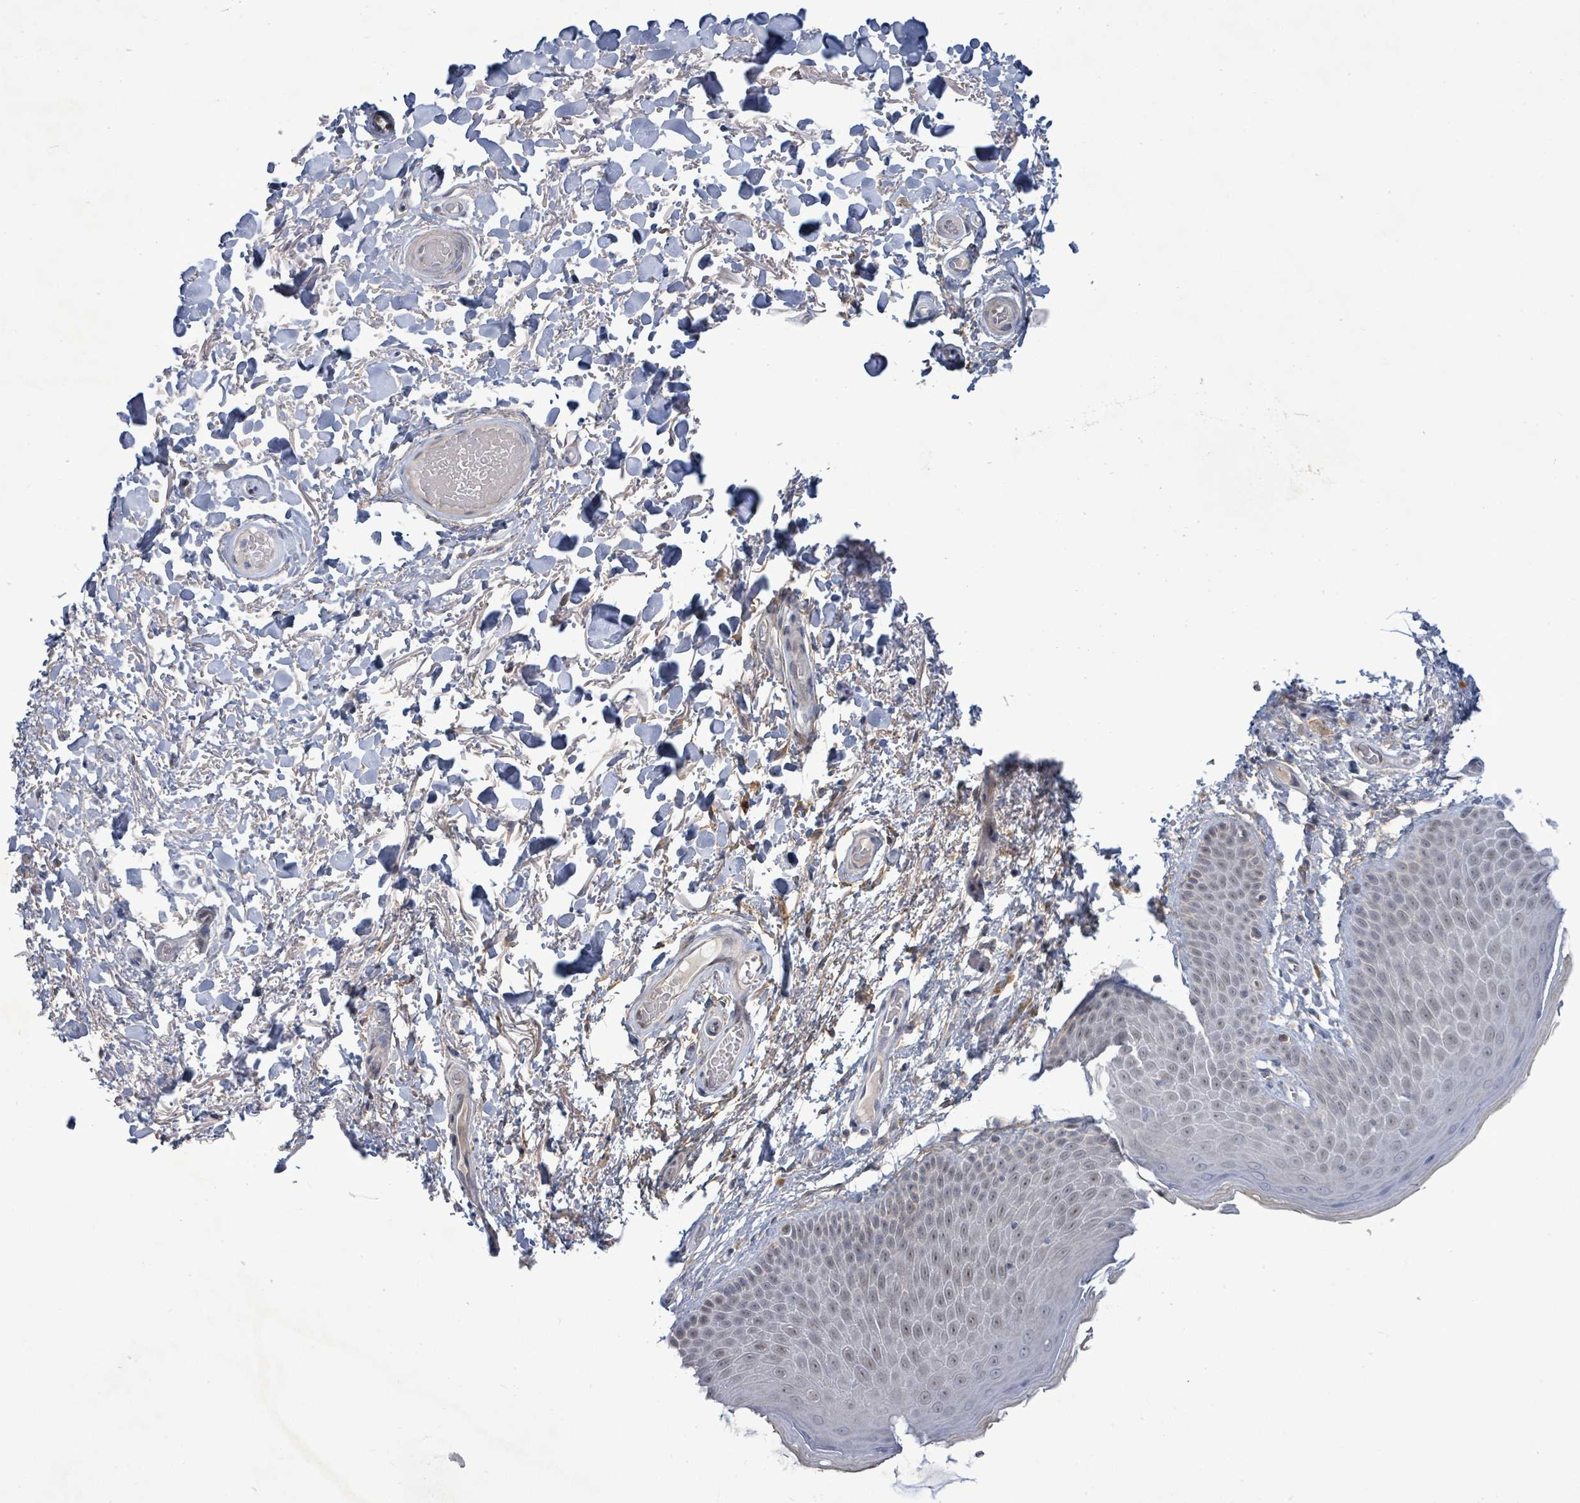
{"staining": {"intensity": "weak", "quantity": "<25%", "location": "nuclear"}, "tissue": "skin", "cell_type": "Epidermal cells", "image_type": "normal", "snomed": [{"axis": "morphology", "description": "Normal tissue, NOS"}, {"axis": "topography", "description": "Anal"}], "caption": "This is a histopathology image of immunohistochemistry (IHC) staining of normal skin, which shows no positivity in epidermal cells.", "gene": "ZFPM1", "patient": {"sex": "male", "age": 74}}